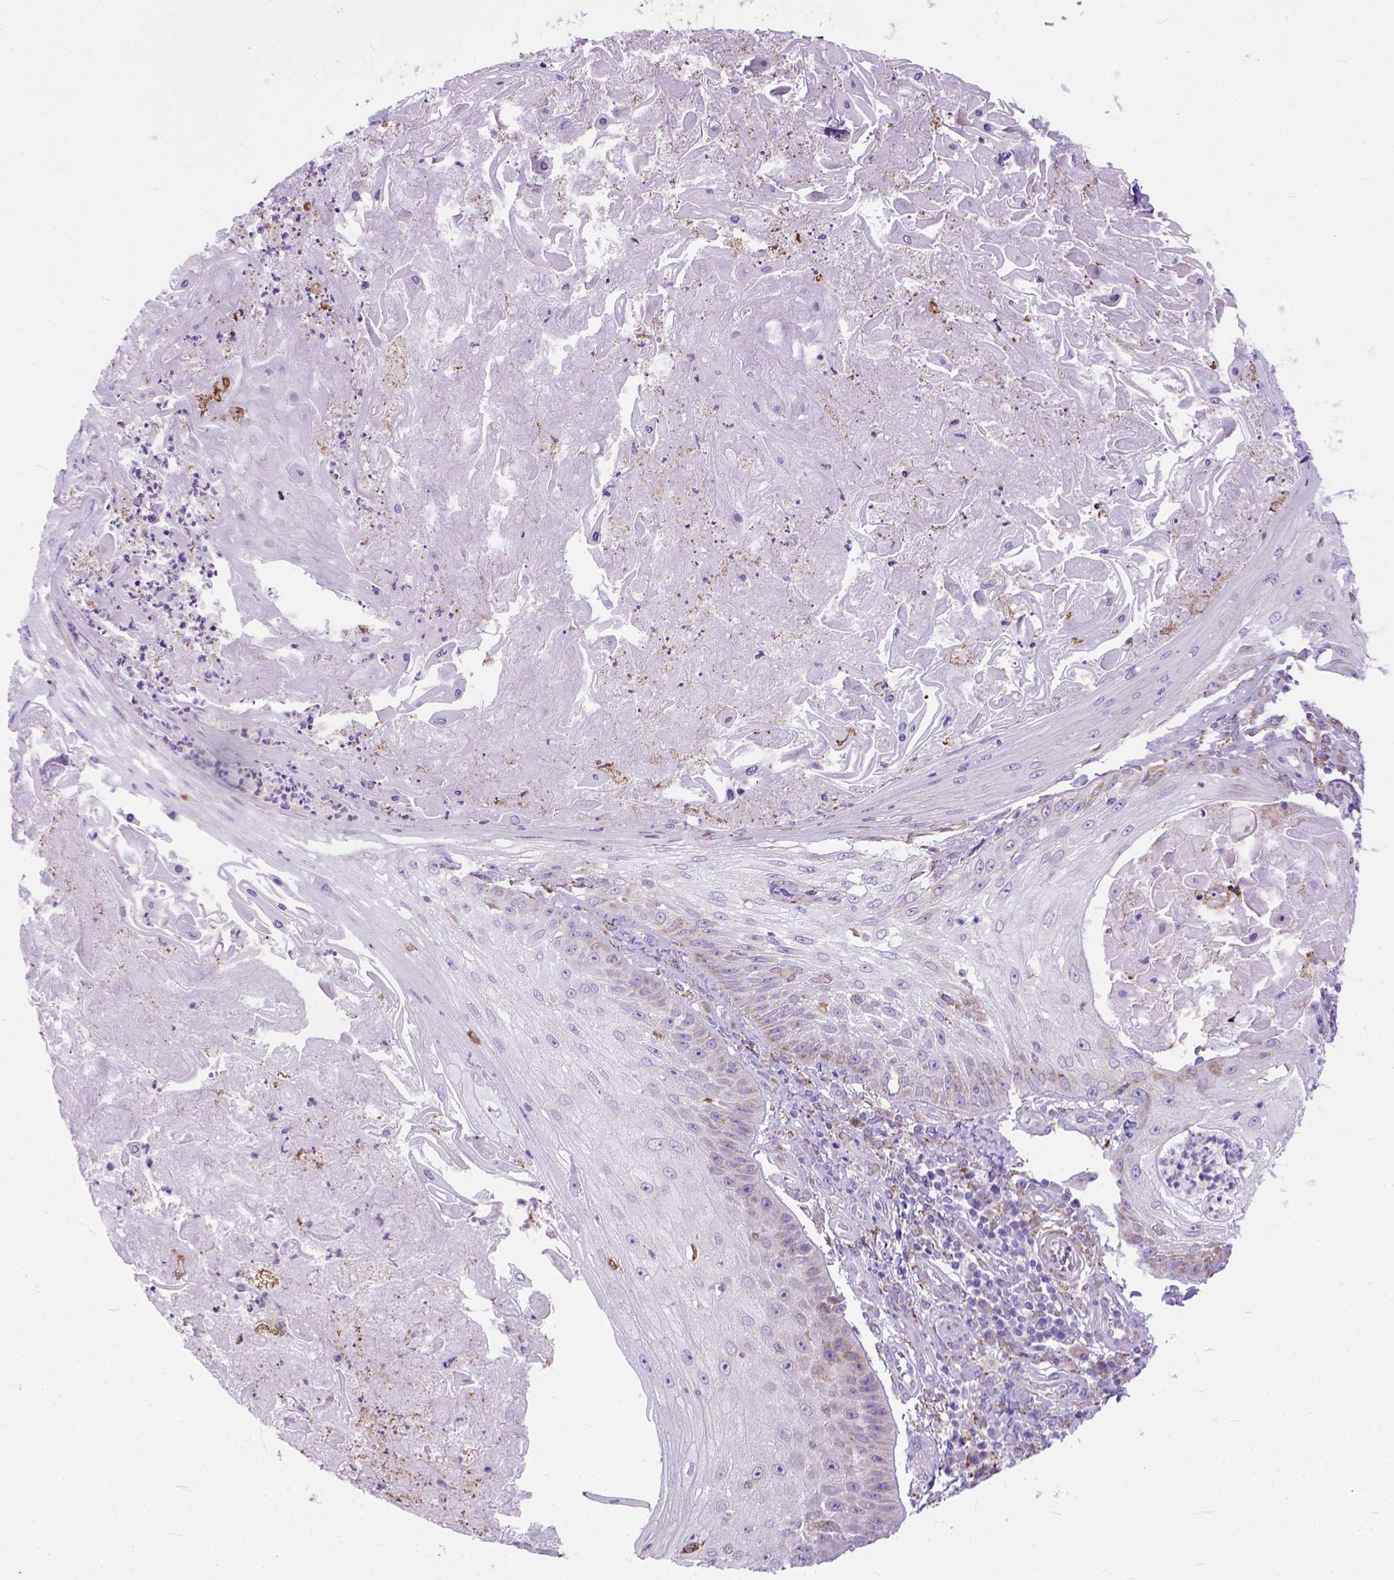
{"staining": {"intensity": "moderate", "quantity": "25%-75%", "location": "cytoplasmic/membranous"}, "tissue": "skin cancer", "cell_type": "Tumor cells", "image_type": "cancer", "snomed": [{"axis": "morphology", "description": "Squamous cell carcinoma, NOS"}, {"axis": "topography", "description": "Skin"}], "caption": "Immunohistochemistry (IHC) image of neoplastic tissue: skin squamous cell carcinoma stained using immunohistochemistry reveals medium levels of moderate protein expression localized specifically in the cytoplasmic/membranous of tumor cells, appearing as a cytoplasmic/membranous brown color.", "gene": "PLK4", "patient": {"sex": "male", "age": 70}}